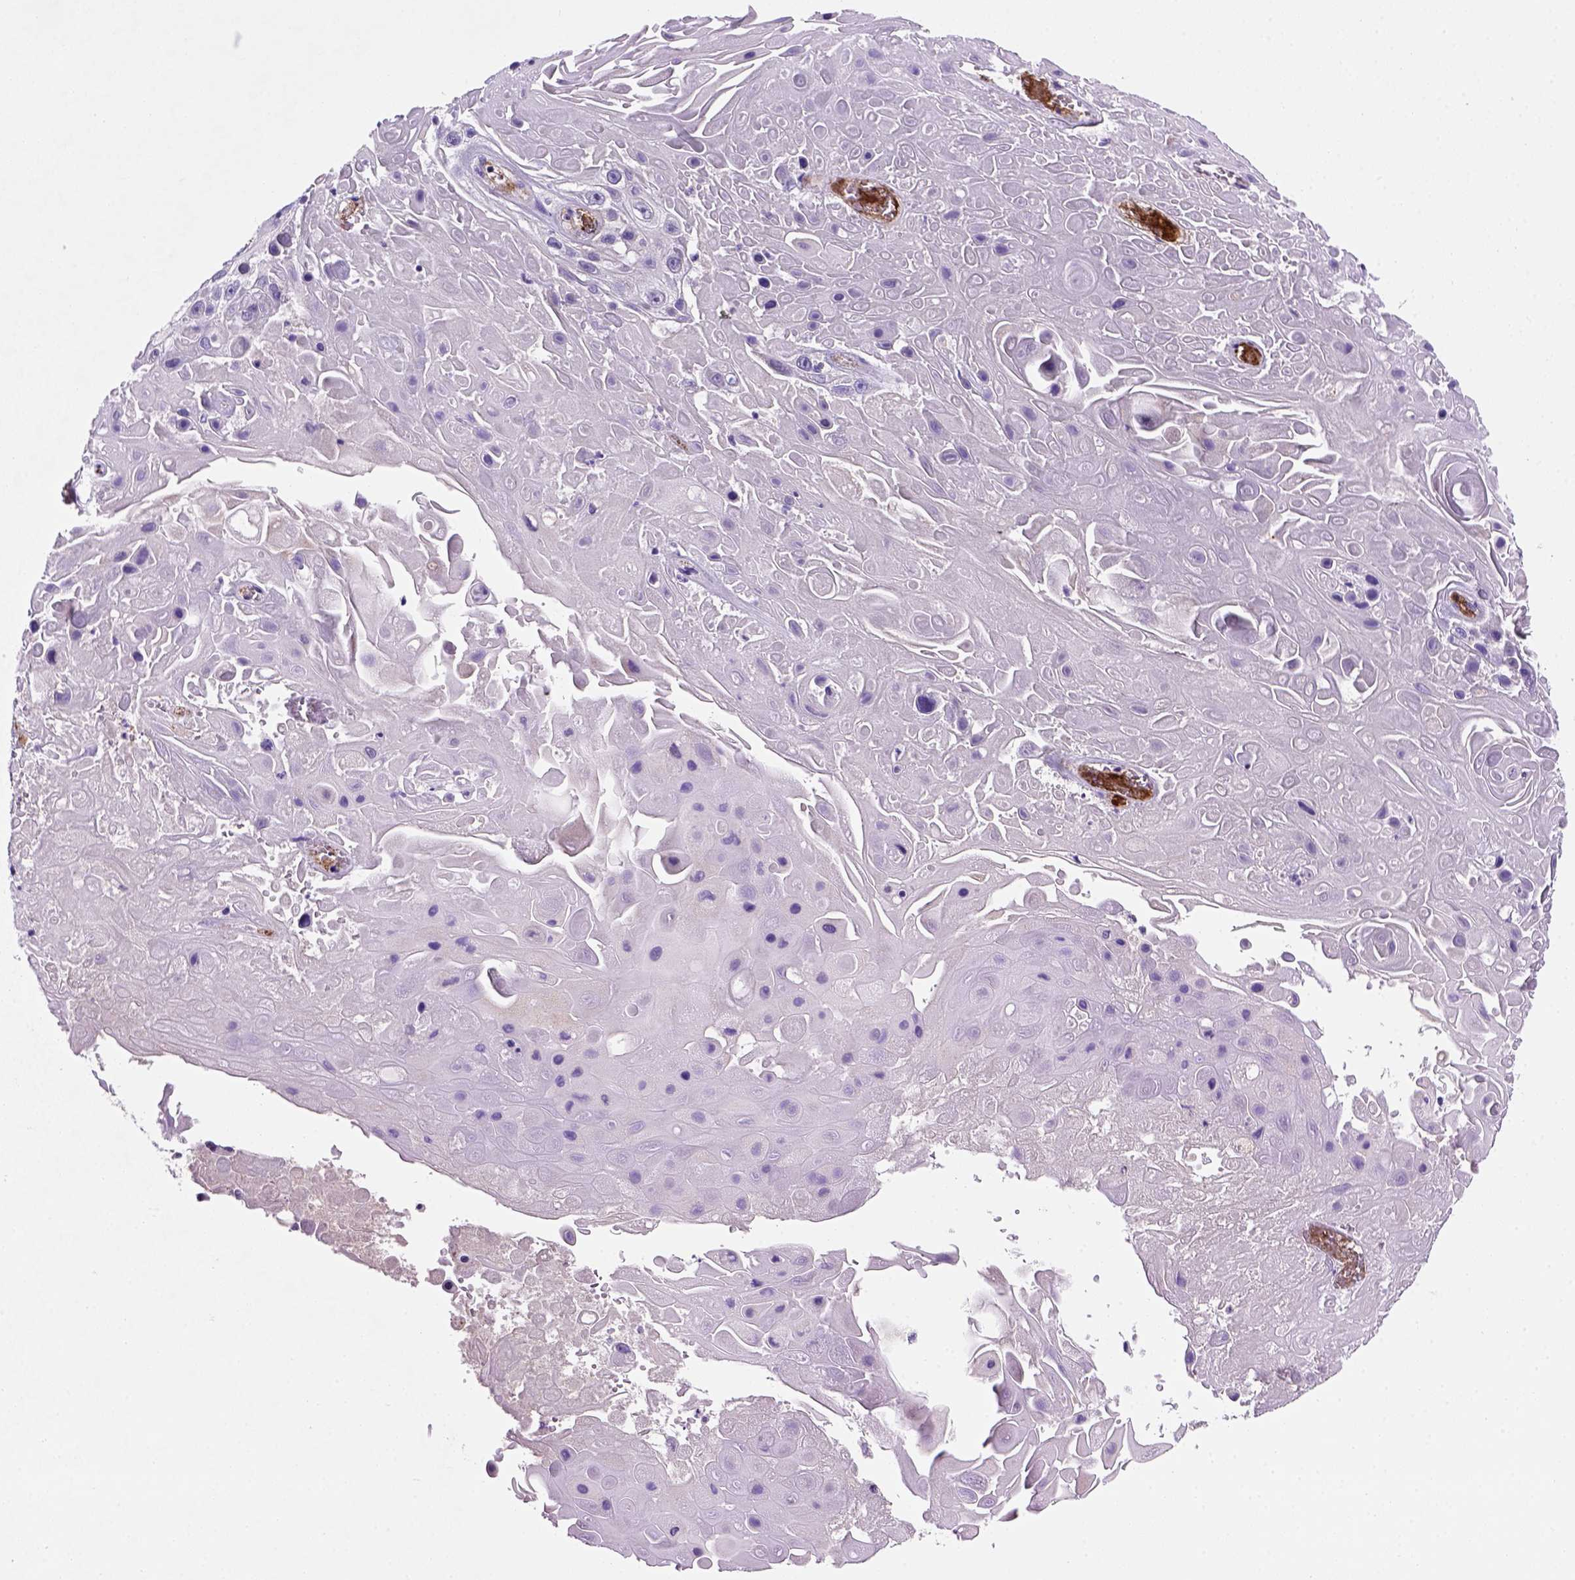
{"staining": {"intensity": "negative", "quantity": "none", "location": "none"}, "tissue": "skin cancer", "cell_type": "Tumor cells", "image_type": "cancer", "snomed": [{"axis": "morphology", "description": "Squamous cell carcinoma, NOS"}, {"axis": "topography", "description": "Skin"}], "caption": "Tumor cells are negative for protein expression in human squamous cell carcinoma (skin).", "gene": "VWF", "patient": {"sex": "male", "age": 82}}